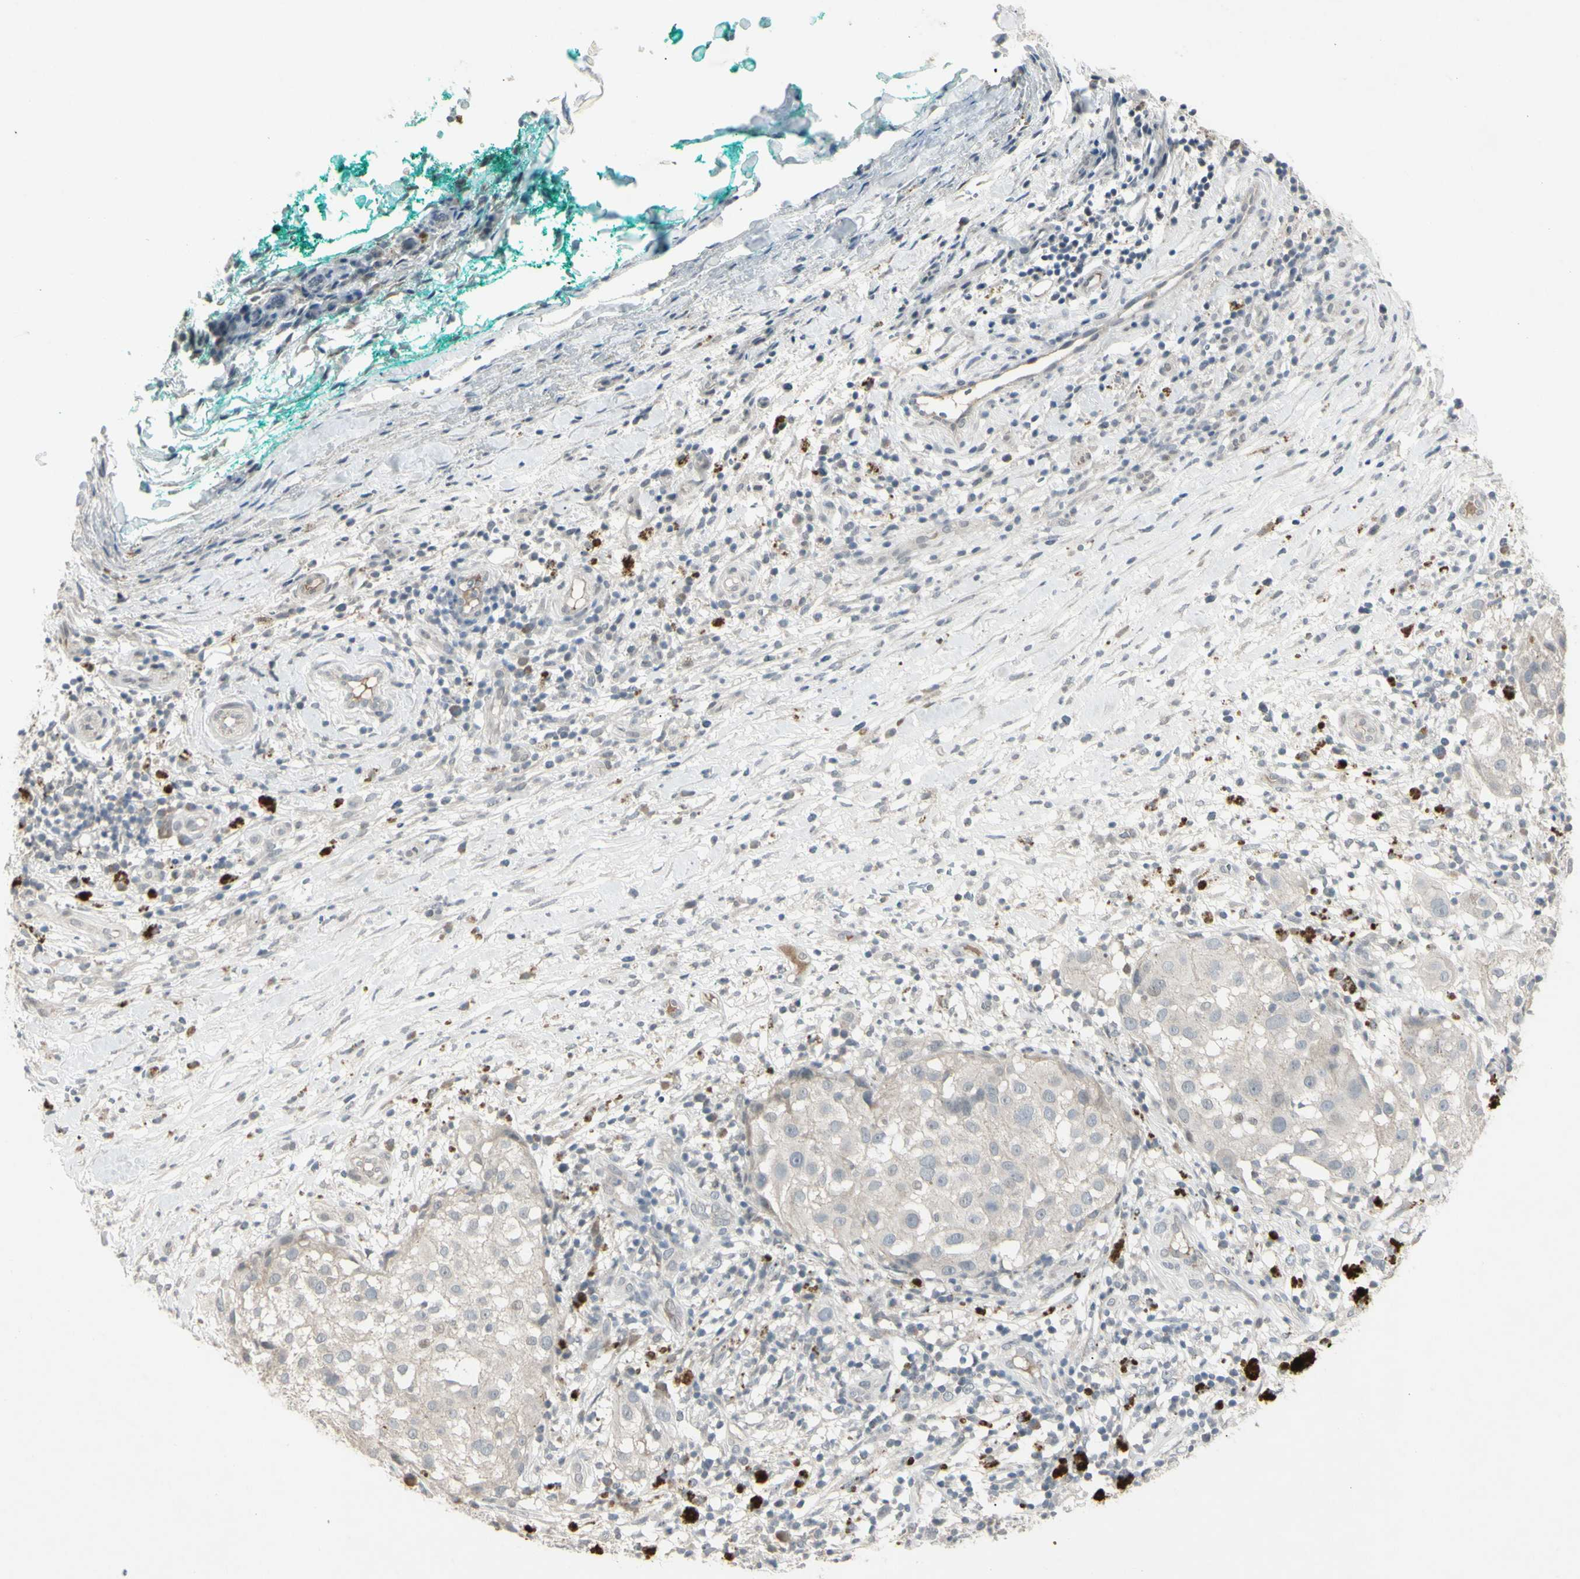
{"staining": {"intensity": "weak", "quantity": "<25%", "location": "cytoplasmic/membranous"}, "tissue": "melanoma", "cell_type": "Tumor cells", "image_type": "cancer", "snomed": [{"axis": "morphology", "description": "Necrosis, NOS"}, {"axis": "morphology", "description": "Malignant melanoma, NOS"}, {"axis": "topography", "description": "Skin"}], "caption": "DAB (3,3'-diaminobenzidine) immunohistochemical staining of human melanoma demonstrates no significant expression in tumor cells.", "gene": "PIAS4", "patient": {"sex": "female", "age": 87}}